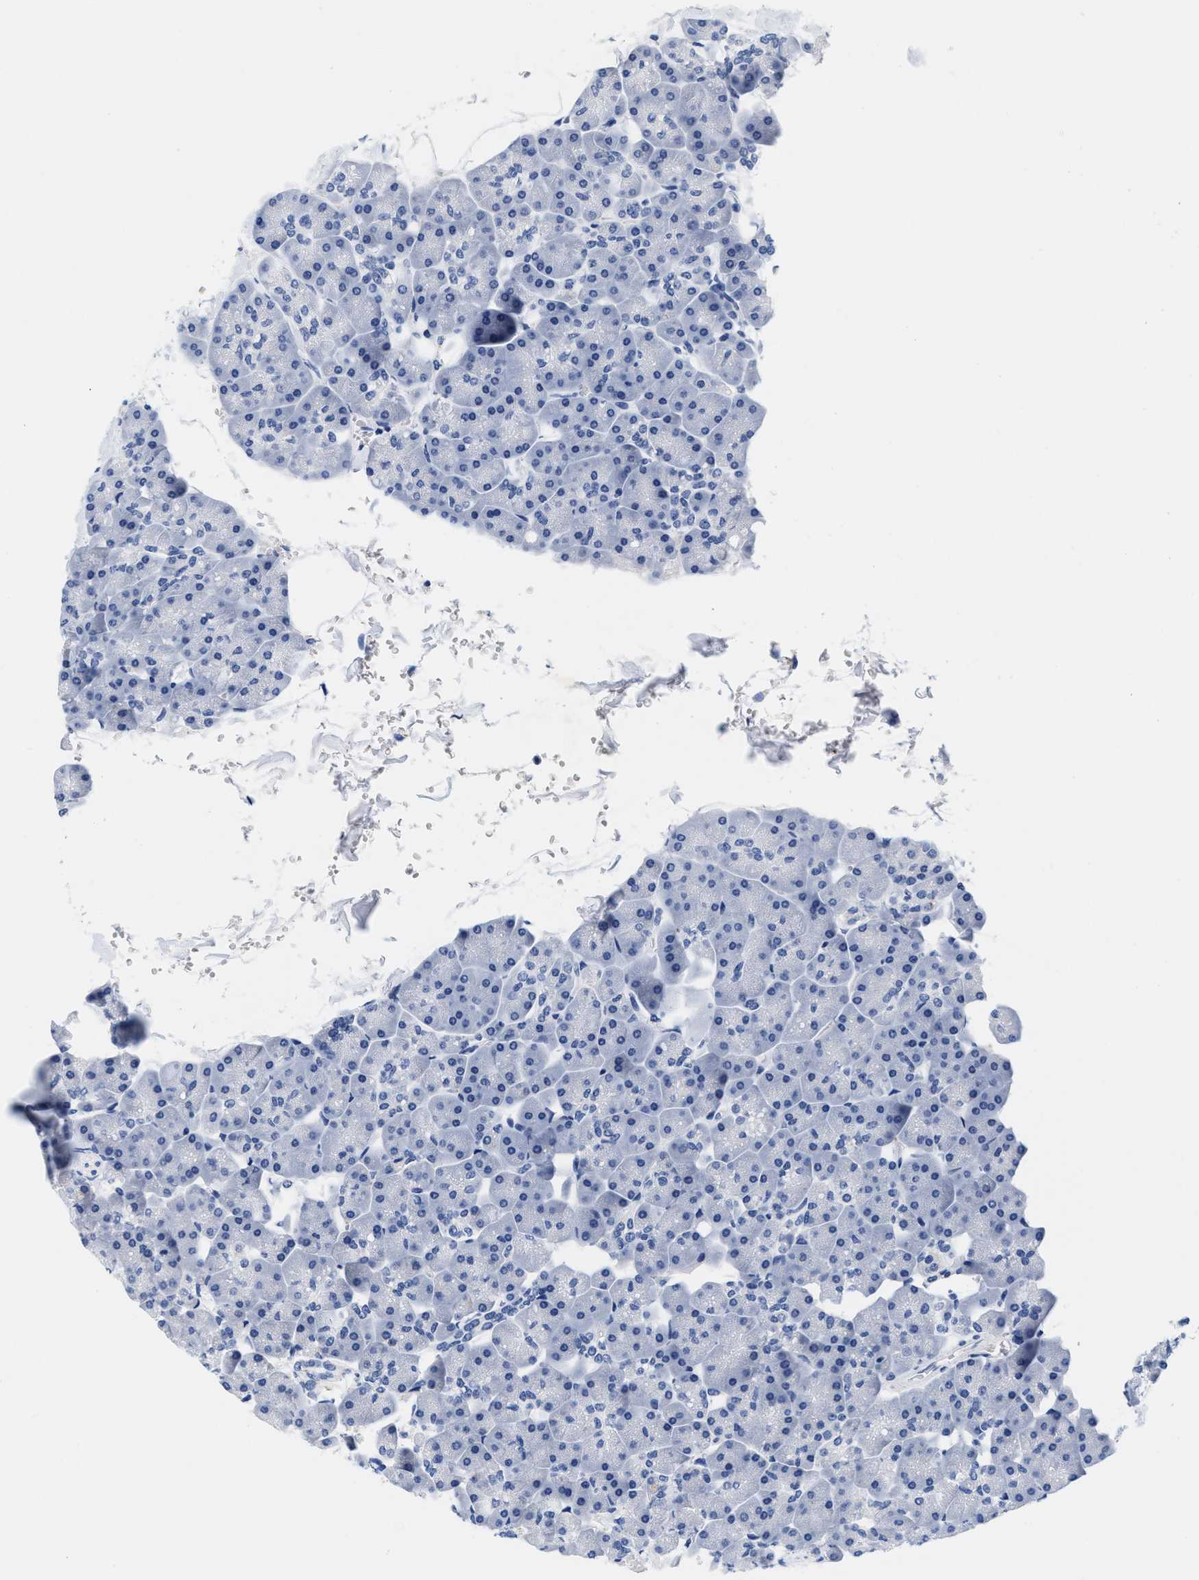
{"staining": {"intensity": "negative", "quantity": "none", "location": "none"}, "tissue": "pancreas", "cell_type": "Exocrine glandular cells", "image_type": "normal", "snomed": [{"axis": "morphology", "description": "Normal tissue, NOS"}, {"axis": "topography", "description": "Pancreas"}], "caption": "High magnification brightfield microscopy of normal pancreas stained with DAB (3,3'-diaminobenzidine) (brown) and counterstained with hematoxylin (blue): exocrine glandular cells show no significant staining. (DAB (3,3'-diaminobenzidine) immunohistochemistry (IHC), high magnification).", "gene": "TTC3", "patient": {"sex": "male", "age": 35}}